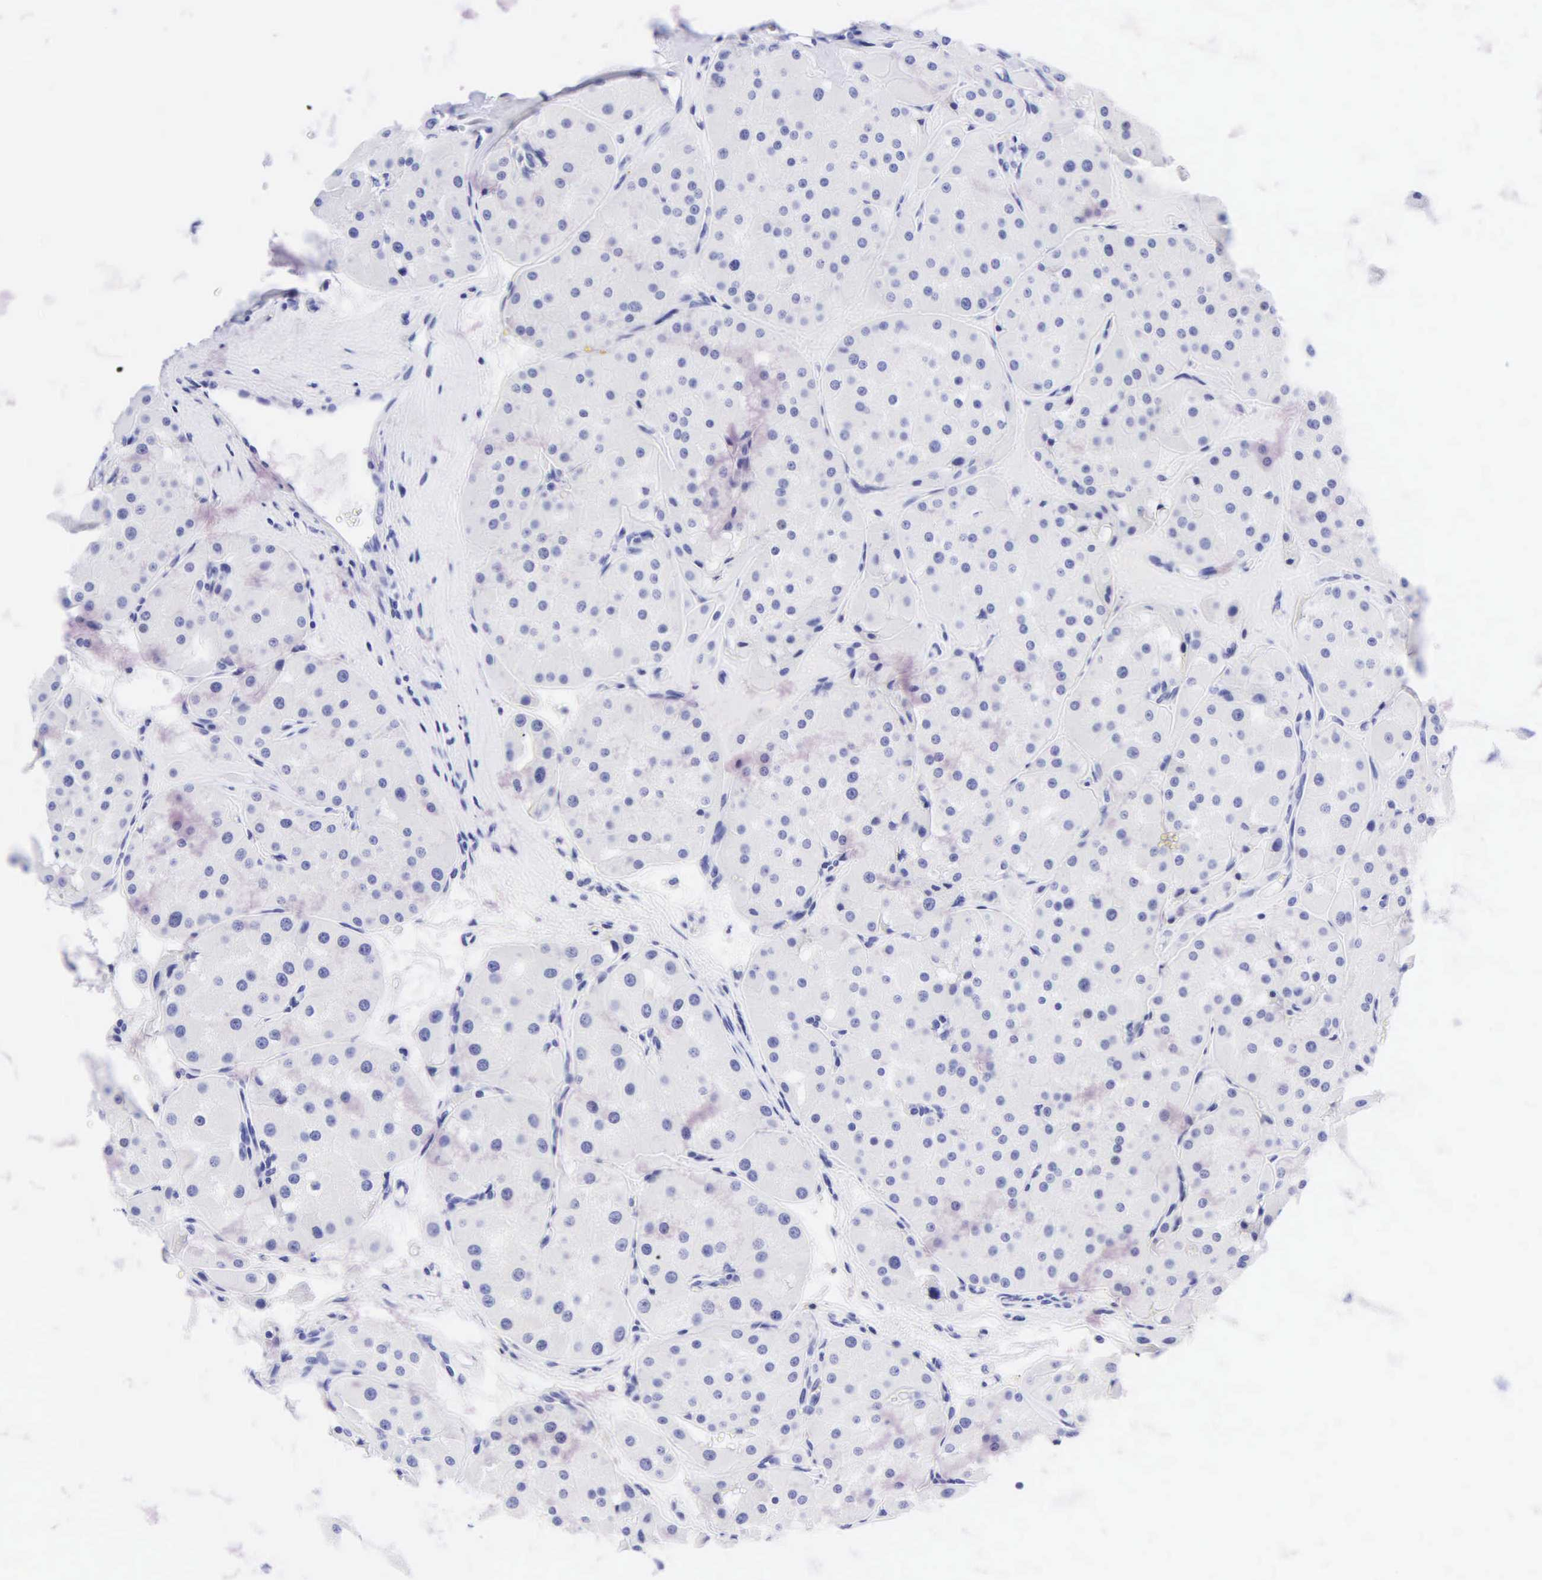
{"staining": {"intensity": "negative", "quantity": "none", "location": "none"}, "tissue": "renal cancer", "cell_type": "Tumor cells", "image_type": "cancer", "snomed": [{"axis": "morphology", "description": "Adenocarcinoma, uncertain malignant potential"}, {"axis": "topography", "description": "Kidney"}], "caption": "This is a micrograph of immunohistochemistry (IHC) staining of adenocarcinoma,  uncertain malignant potential (renal), which shows no expression in tumor cells.", "gene": "DES", "patient": {"sex": "male", "age": 63}}